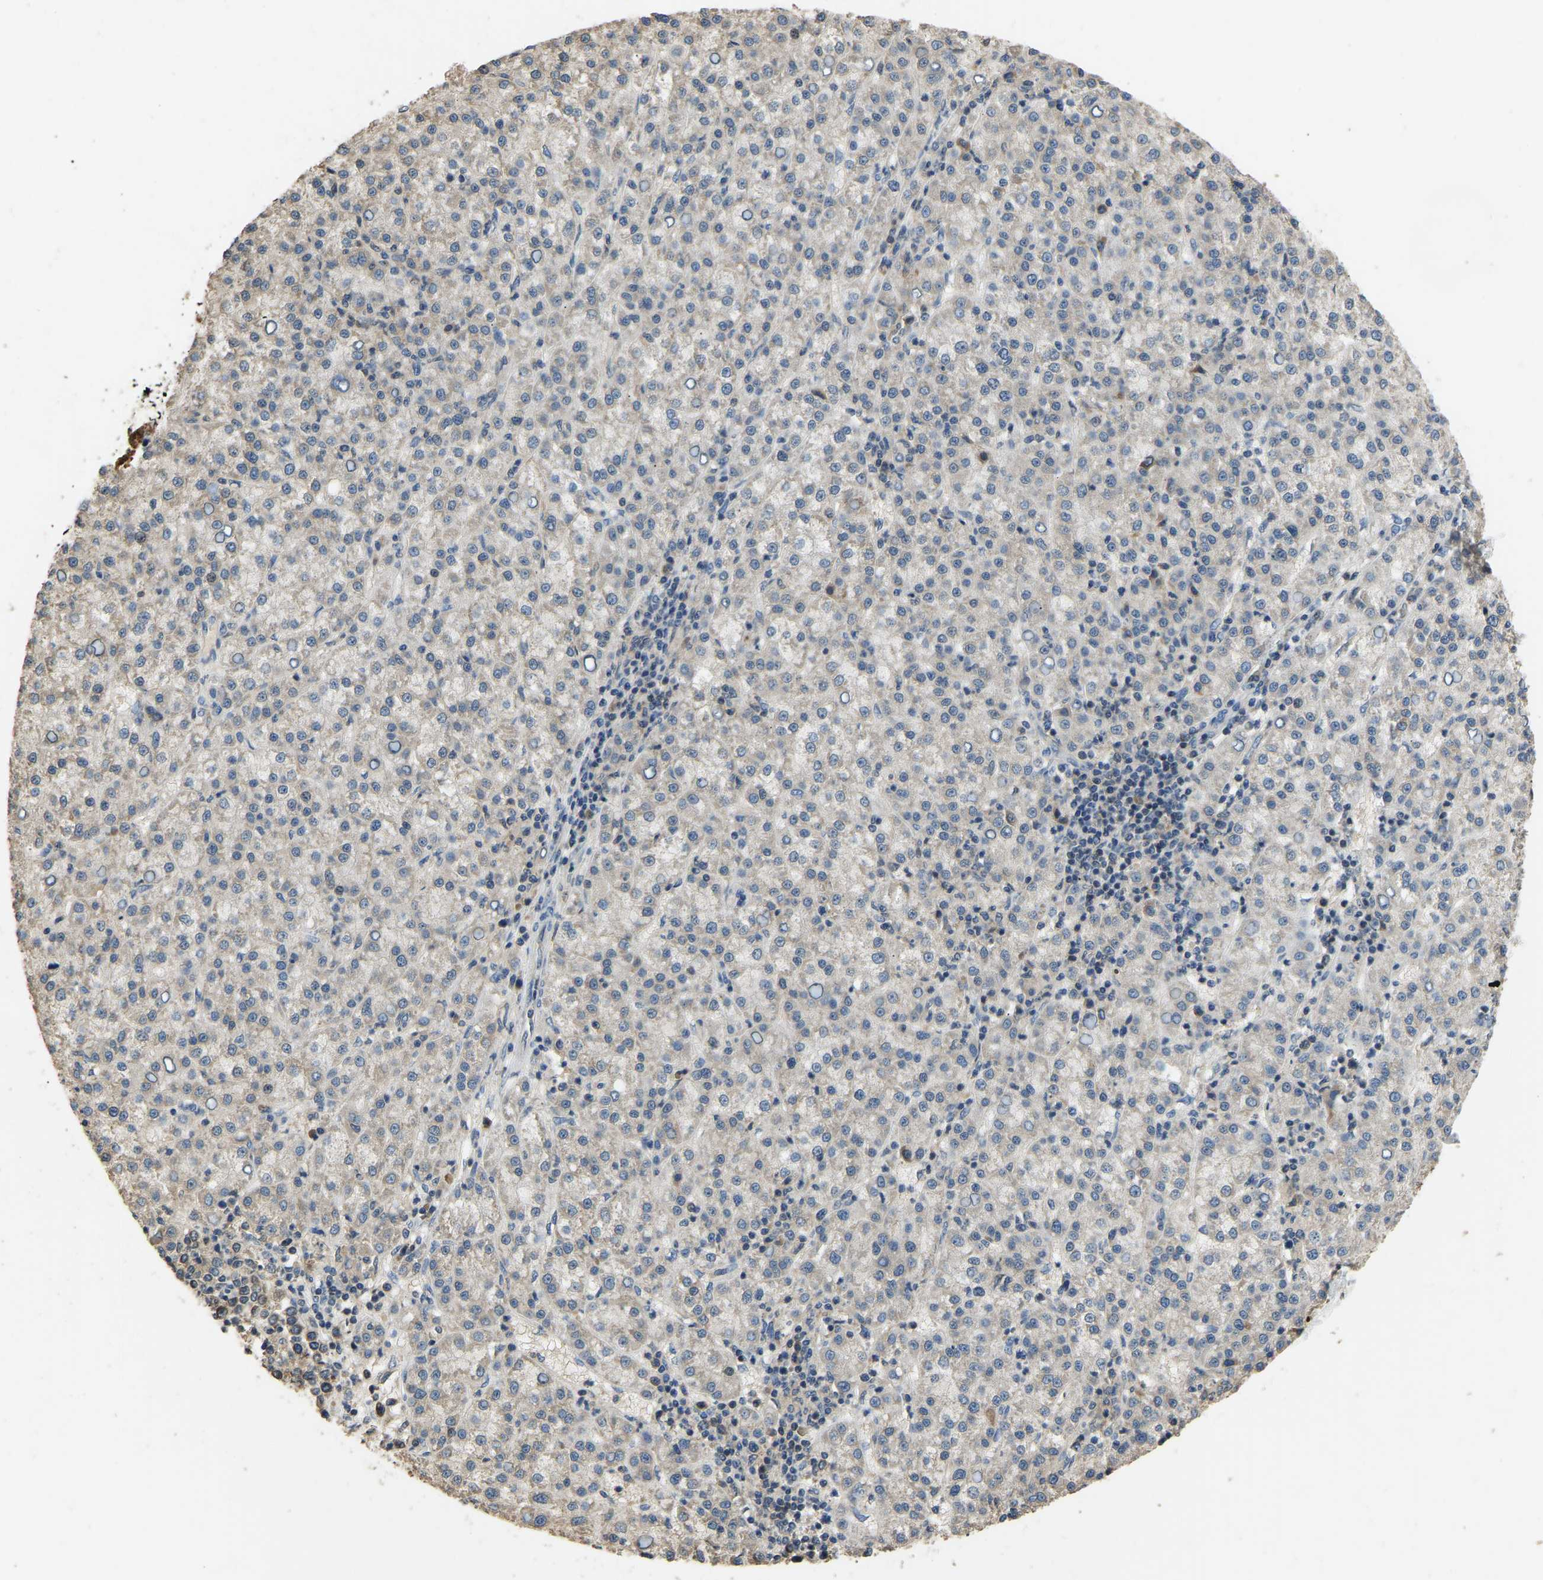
{"staining": {"intensity": "moderate", "quantity": "<25%", "location": "cytoplasmic/membranous"}, "tissue": "liver cancer", "cell_type": "Tumor cells", "image_type": "cancer", "snomed": [{"axis": "morphology", "description": "Carcinoma, Hepatocellular, NOS"}, {"axis": "topography", "description": "Liver"}], "caption": "Human hepatocellular carcinoma (liver) stained with a protein marker shows moderate staining in tumor cells.", "gene": "TUFM", "patient": {"sex": "female", "age": 58}}